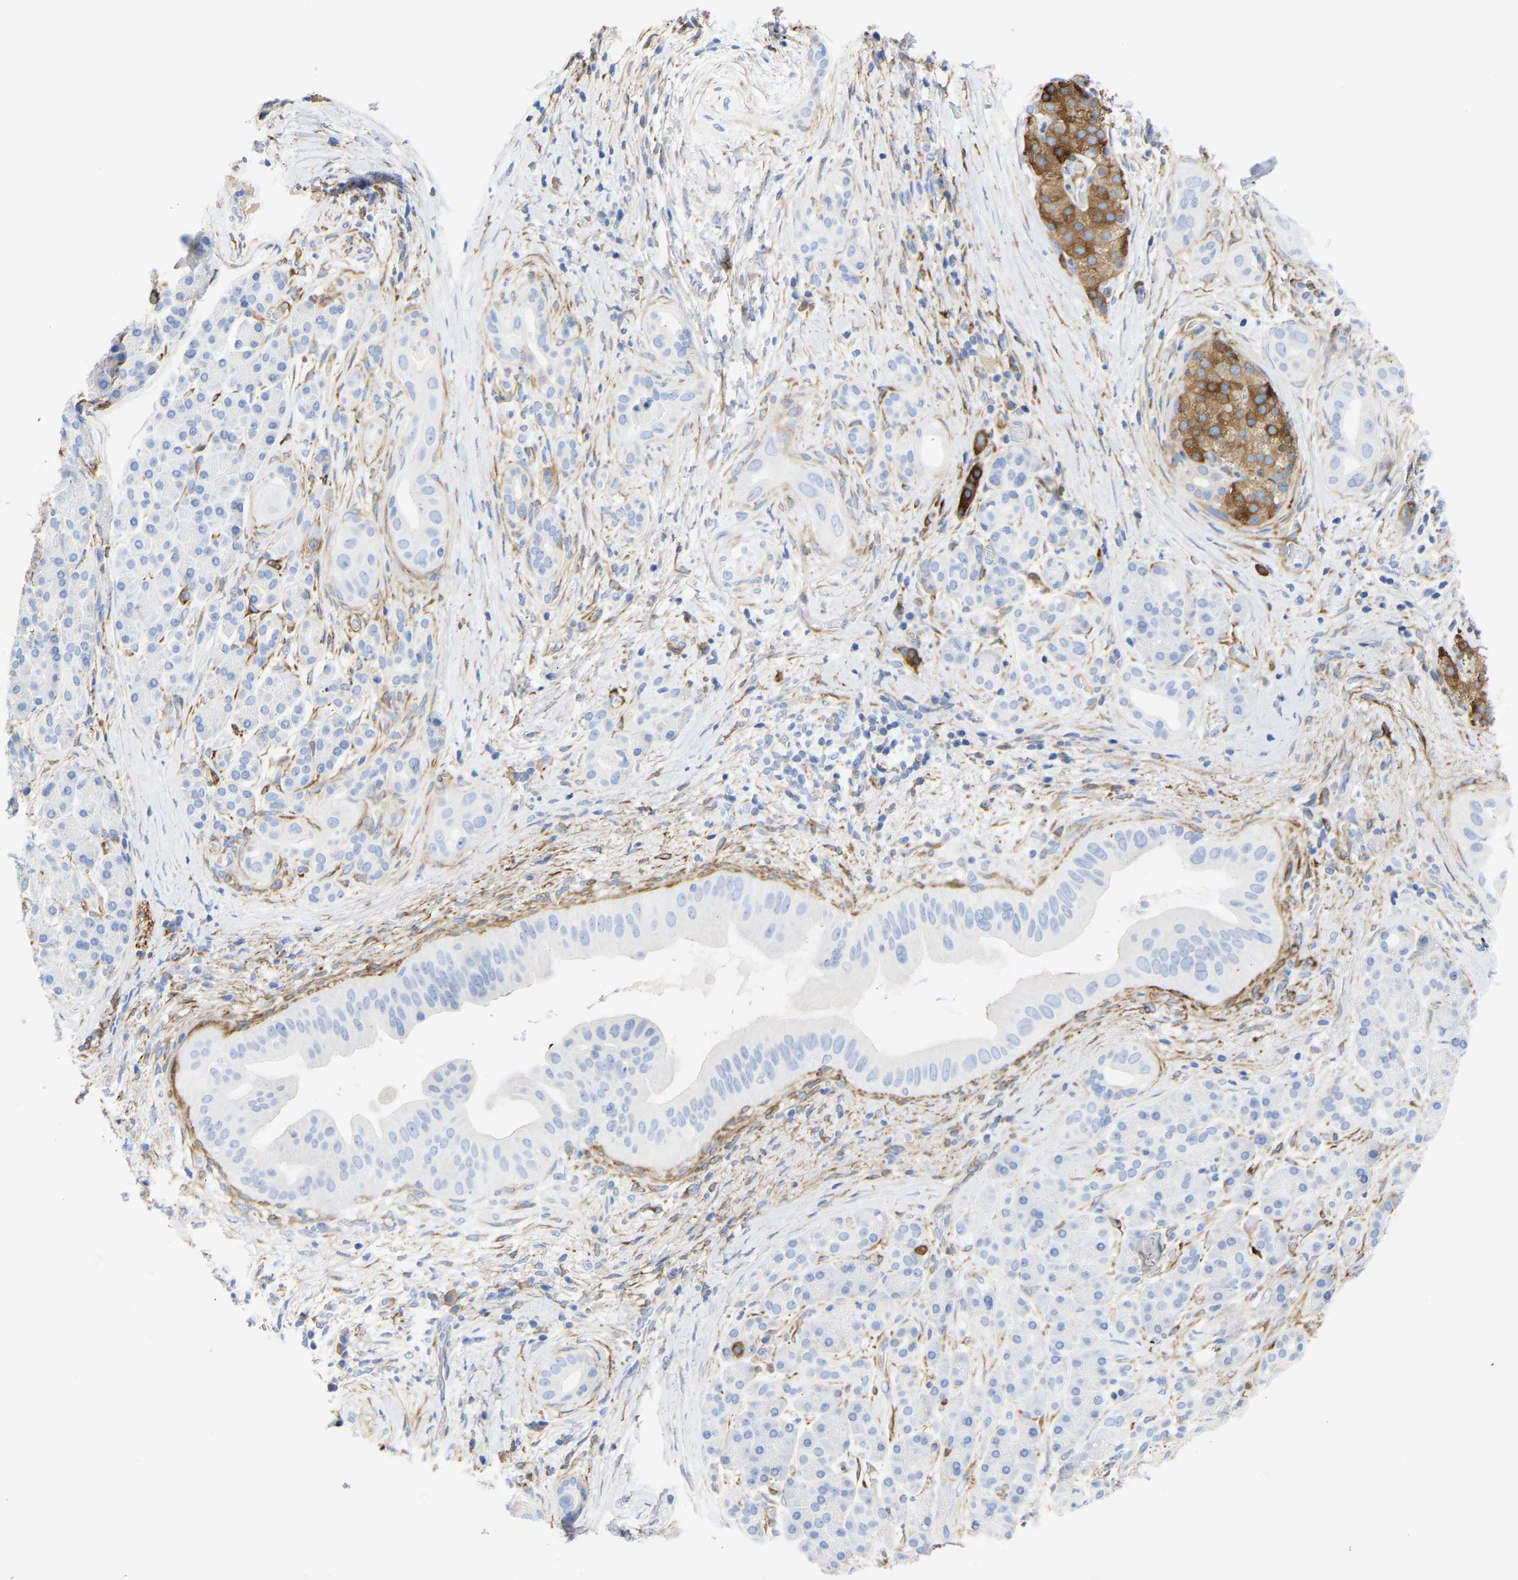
{"staining": {"intensity": "negative", "quantity": "none", "location": "none"}, "tissue": "pancreatic cancer", "cell_type": "Tumor cells", "image_type": "cancer", "snomed": [{"axis": "morphology", "description": "Adenocarcinoma, NOS"}, {"axis": "topography", "description": "Pancreas"}], "caption": "An immunohistochemistry (IHC) histopathology image of adenocarcinoma (pancreatic) is shown. There is no staining in tumor cells of adenocarcinoma (pancreatic).", "gene": "AMPH", "patient": {"sex": "male", "age": 55}}